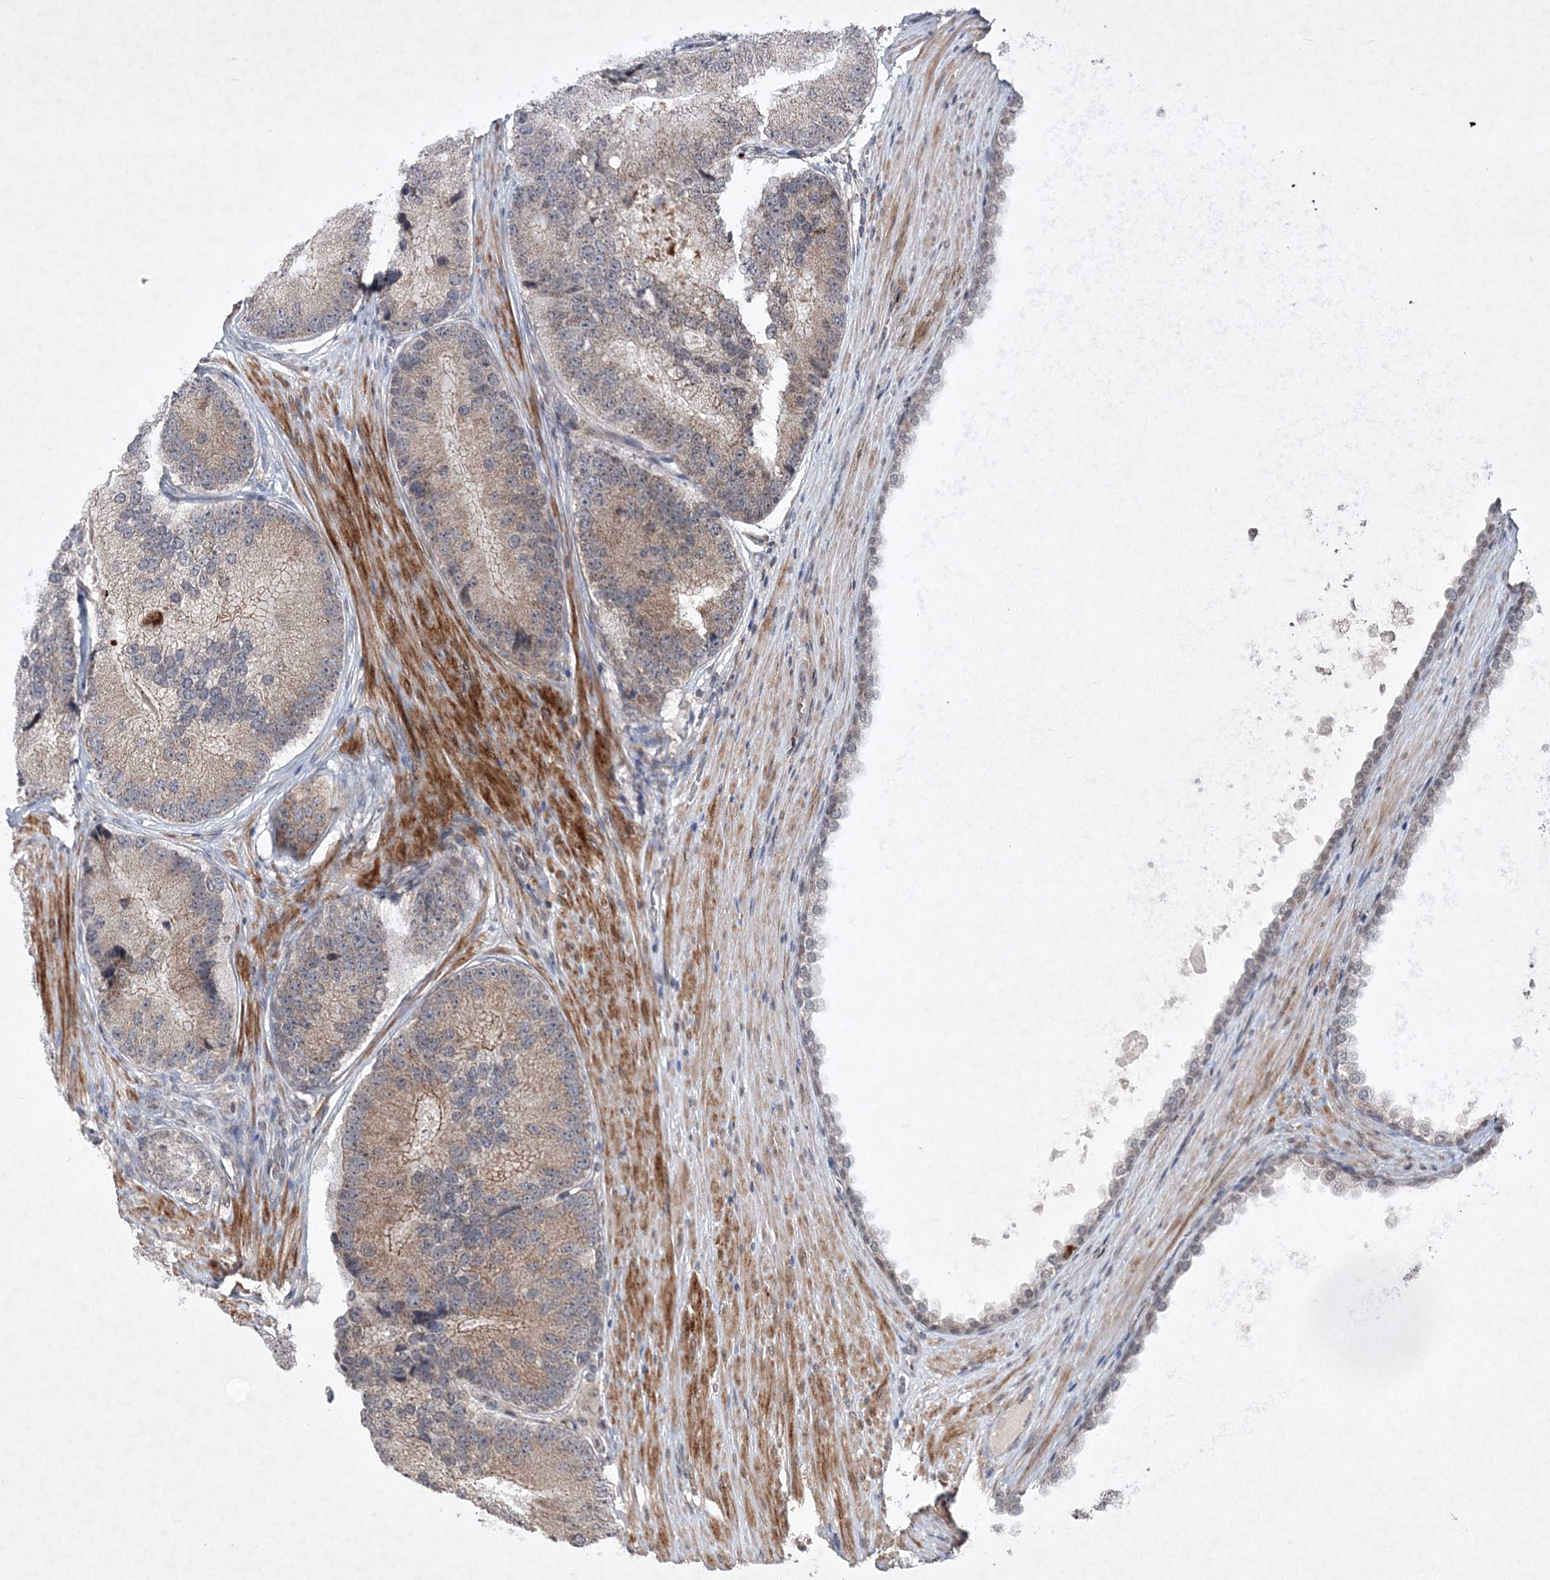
{"staining": {"intensity": "moderate", "quantity": "25%-75%", "location": "cytoplasmic/membranous,nuclear"}, "tissue": "prostate cancer", "cell_type": "Tumor cells", "image_type": "cancer", "snomed": [{"axis": "morphology", "description": "Adenocarcinoma, High grade"}, {"axis": "topography", "description": "Prostate"}], "caption": "Protein staining displays moderate cytoplasmic/membranous and nuclear positivity in about 25%-75% of tumor cells in high-grade adenocarcinoma (prostate).", "gene": "SOWAHB", "patient": {"sex": "male", "age": 70}}